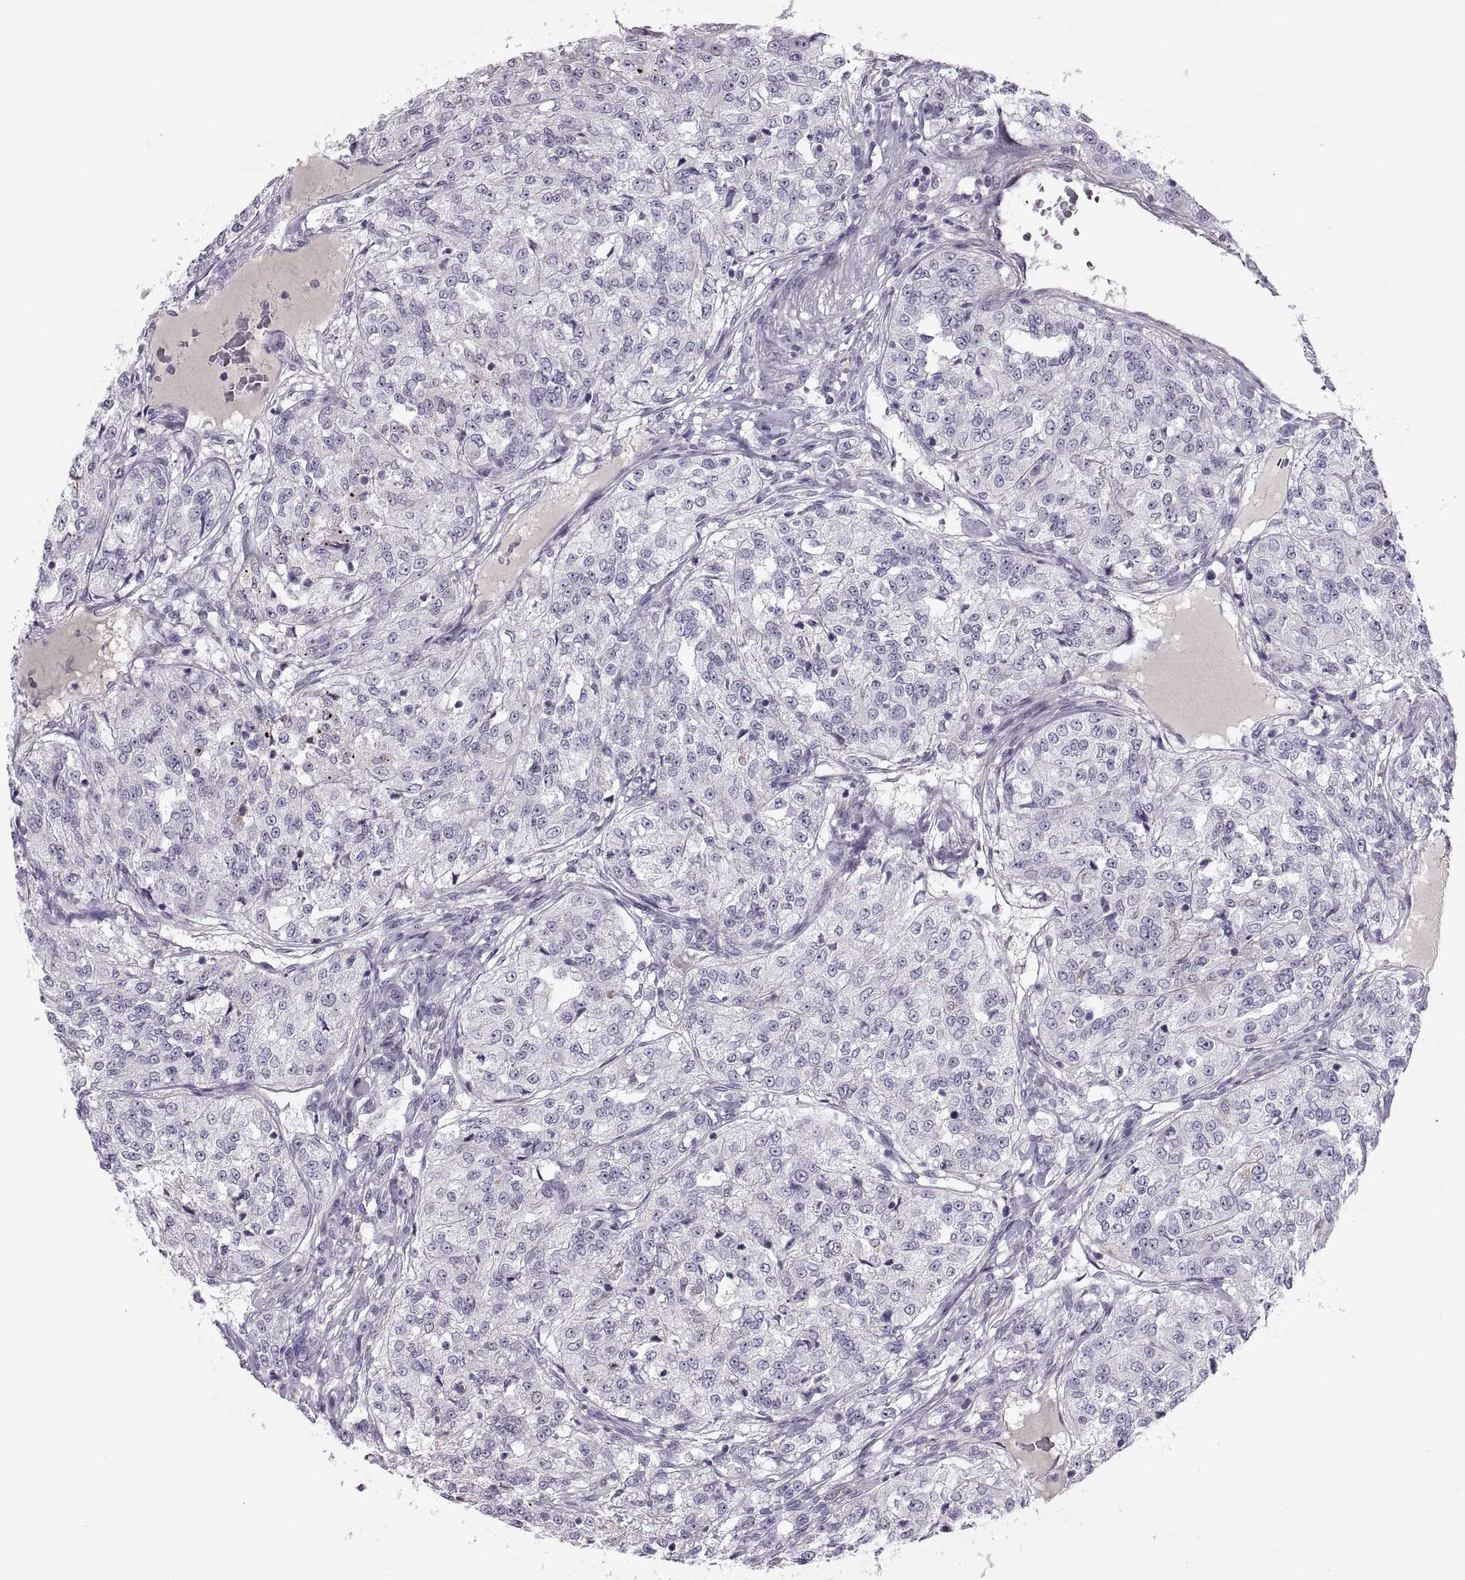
{"staining": {"intensity": "negative", "quantity": "none", "location": "none"}, "tissue": "renal cancer", "cell_type": "Tumor cells", "image_type": "cancer", "snomed": [{"axis": "morphology", "description": "Adenocarcinoma, NOS"}, {"axis": "topography", "description": "Kidney"}], "caption": "Immunohistochemical staining of human renal cancer demonstrates no significant staining in tumor cells. (DAB (3,3'-diaminobenzidine) immunohistochemistry visualized using brightfield microscopy, high magnification).", "gene": "CHCT1", "patient": {"sex": "female", "age": 63}}